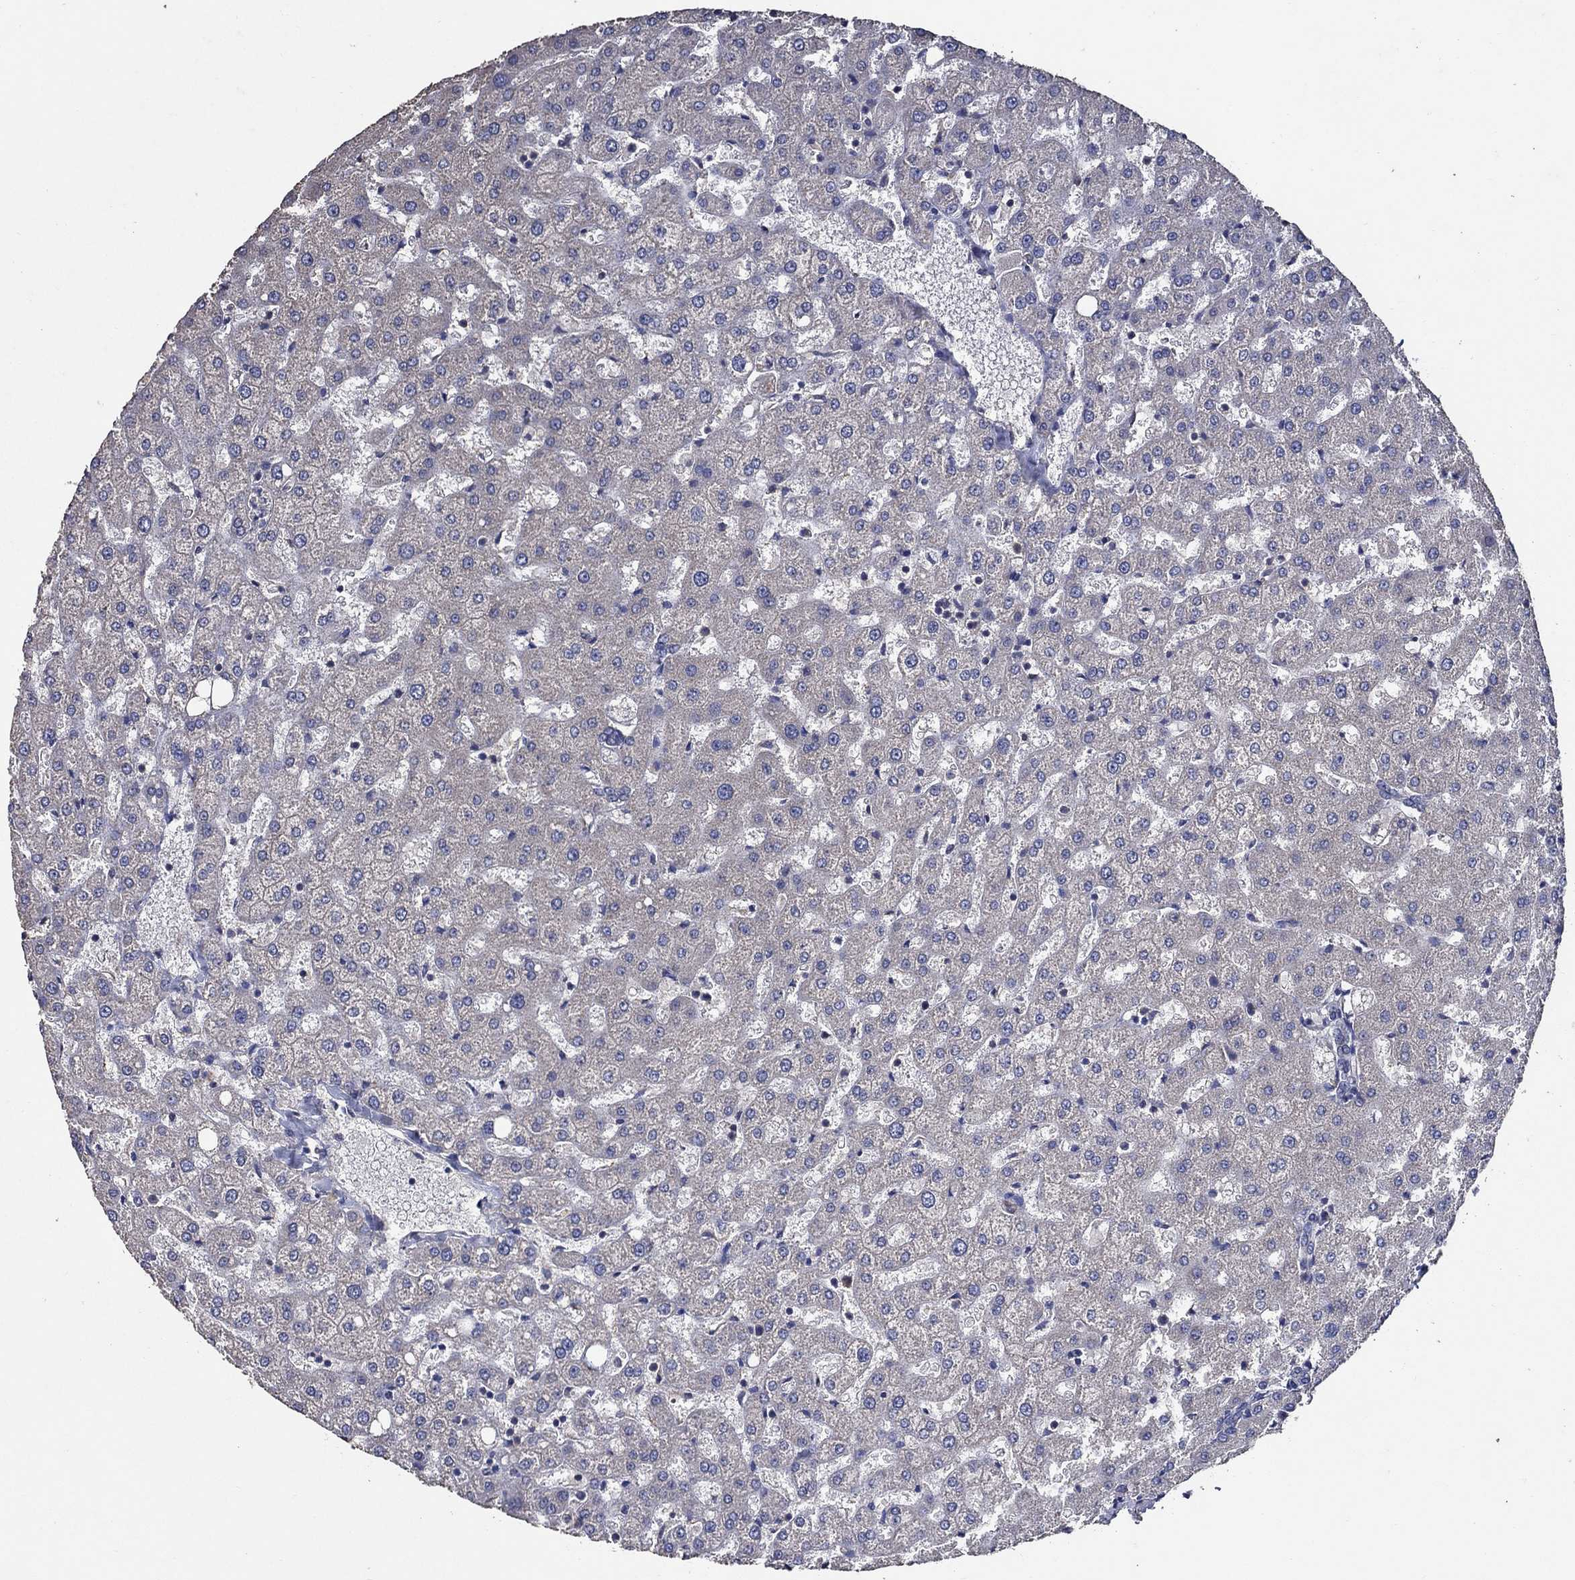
{"staining": {"intensity": "negative", "quantity": "none", "location": "none"}, "tissue": "liver", "cell_type": "Cholangiocytes", "image_type": "normal", "snomed": [{"axis": "morphology", "description": "Normal tissue, NOS"}, {"axis": "topography", "description": "Liver"}], "caption": "An immunohistochemistry micrograph of unremarkable liver is shown. There is no staining in cholangiocytes of liver.", "gene": "HAP1", "patient": {"sex": "female", "age": 50}}